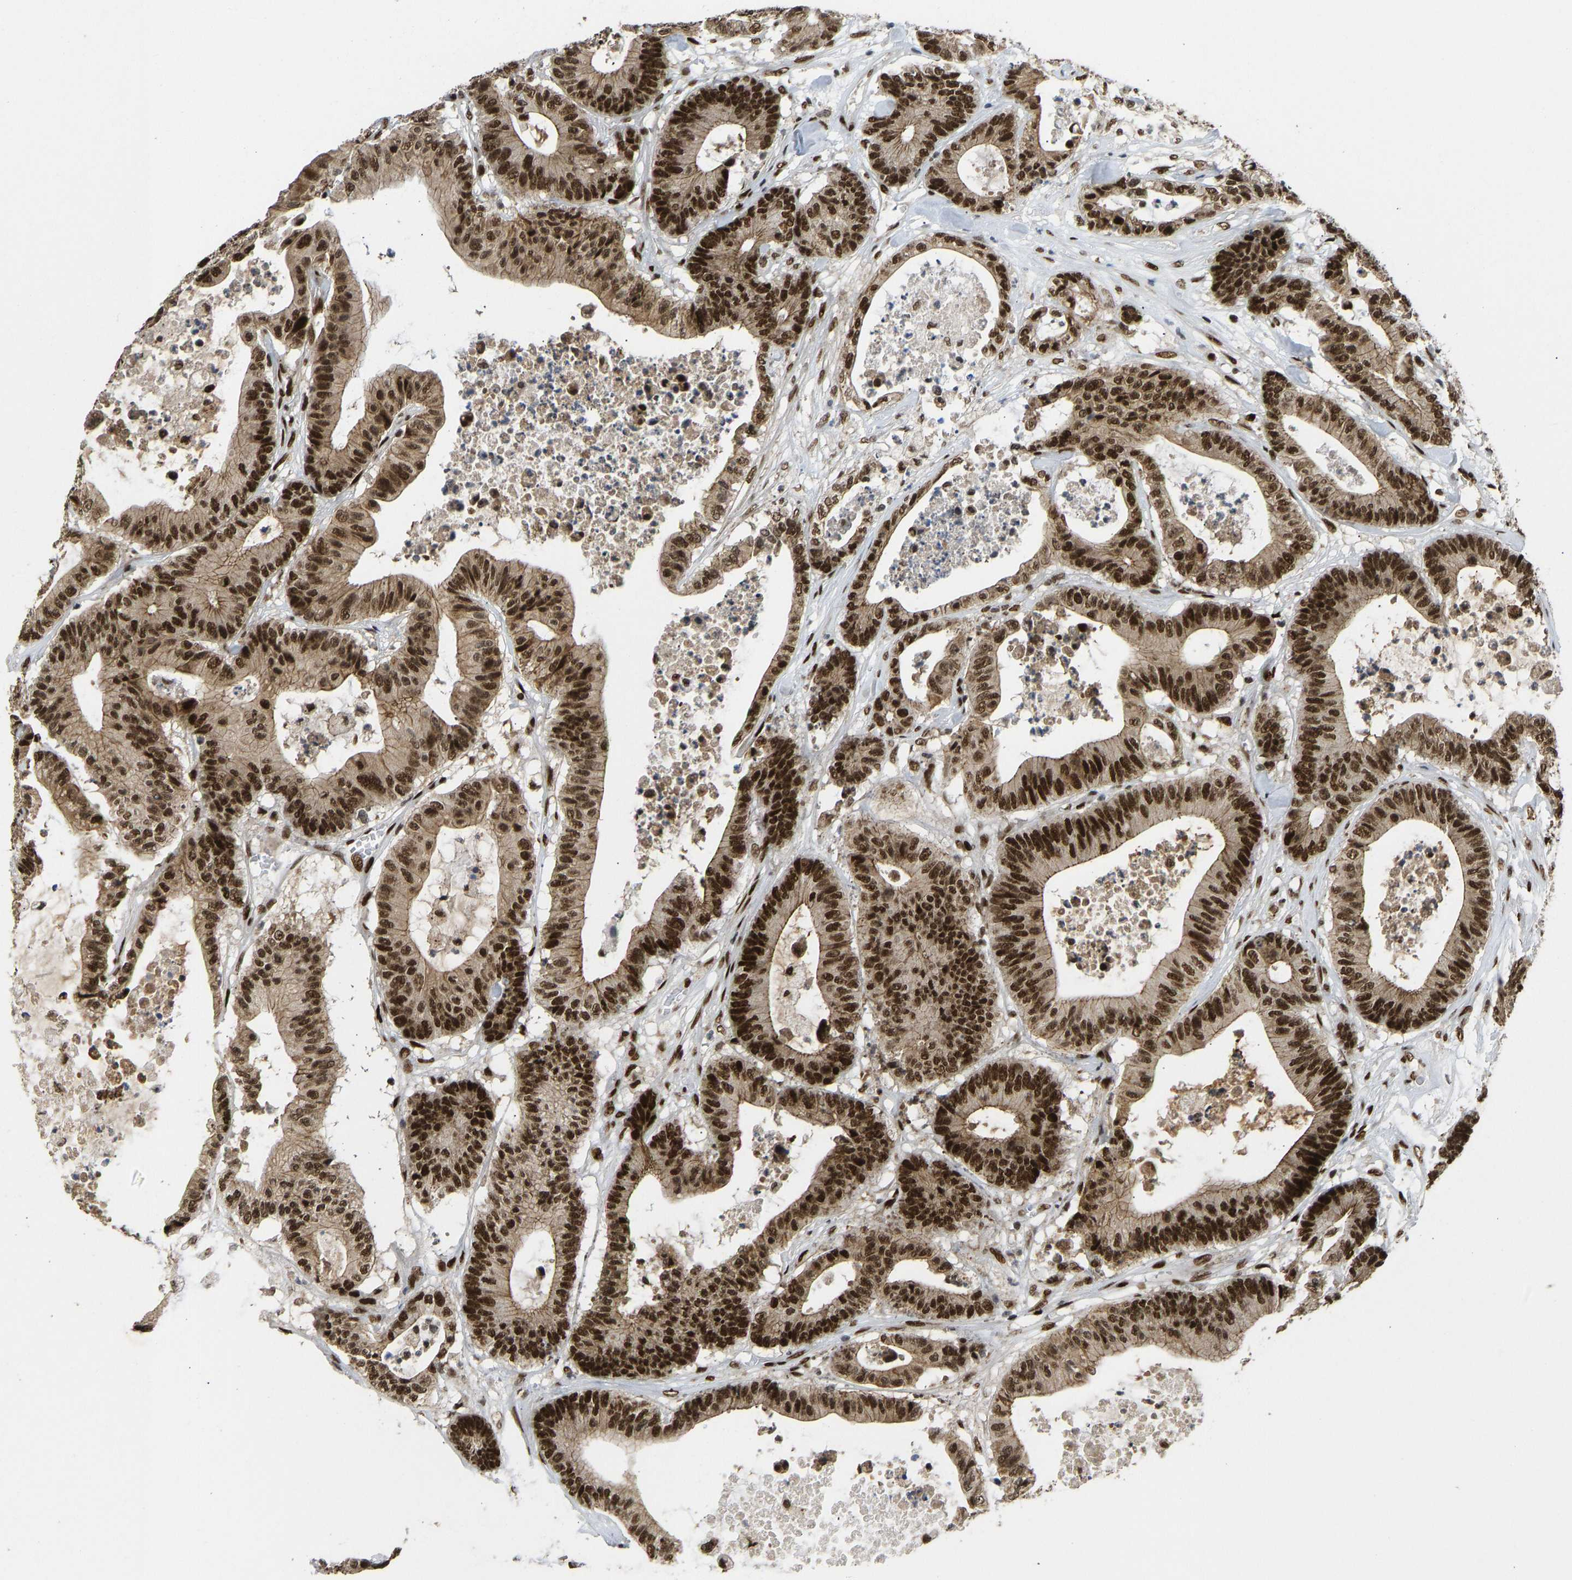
{"staining": {"intensity": "strong", "quantity": ">75%", "location": "cytoplasmic/membranous,nuclear"}, "tissue": "colorectal cancer", "cell_type": "Tumor cells", "image_type": "cancer", "snomed": [{"axis": "morphology", "description": "Adenocarcinoma, NOS"}, {"axis": "topography", "description": "Colon"}], "caption": "This histopathology image demonstrates IHC staining of colorectal cancer, with high strong cytoplasmic/membranous and nuclear staining in about >75% of tumor cells.", "gene": "FOXK1", "patient": {"sex": "female", "age": 84}}